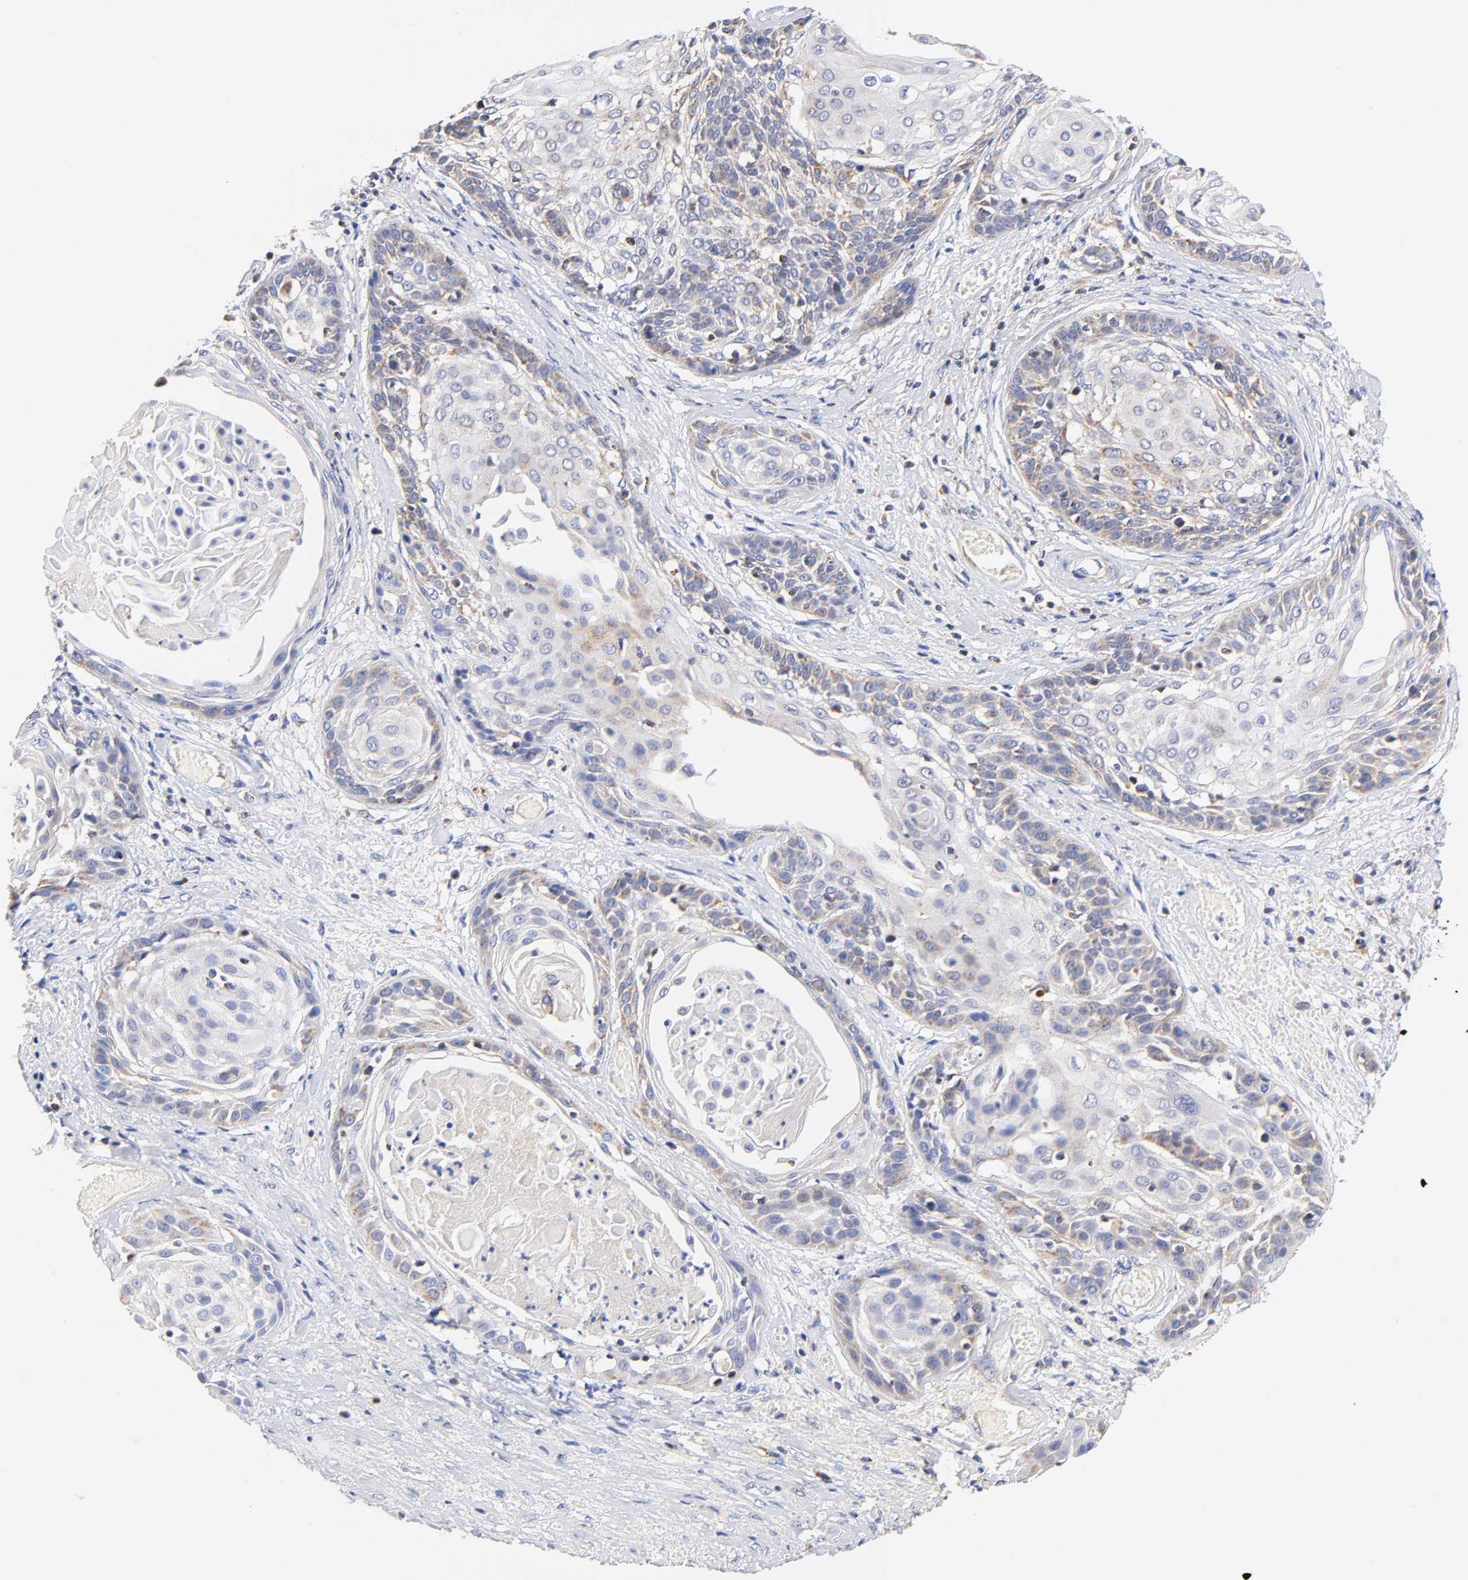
{"staining": {"intensity": "weak", "quantity": "25%-75%", "location": "cytoplasmic/membranous"}, "tissue": "cervical cancer", "cell_type": "Tumor cells", "image_type": "cancer", "snomed": [{"axis": "morphology", "description": "Squamous cell carcinoma, NOS"}, {"axis": "topography", "description": "Cervix"}], "caption": "Protein analysis of squamous cell carcinoma (cervical) tissue exhibits weak cytoplasmic/membranous staining in approximately 25%-75% of tumor cells.", "gene": "ATP5F1D", "patient": {"sex": "female", "age": 57}}